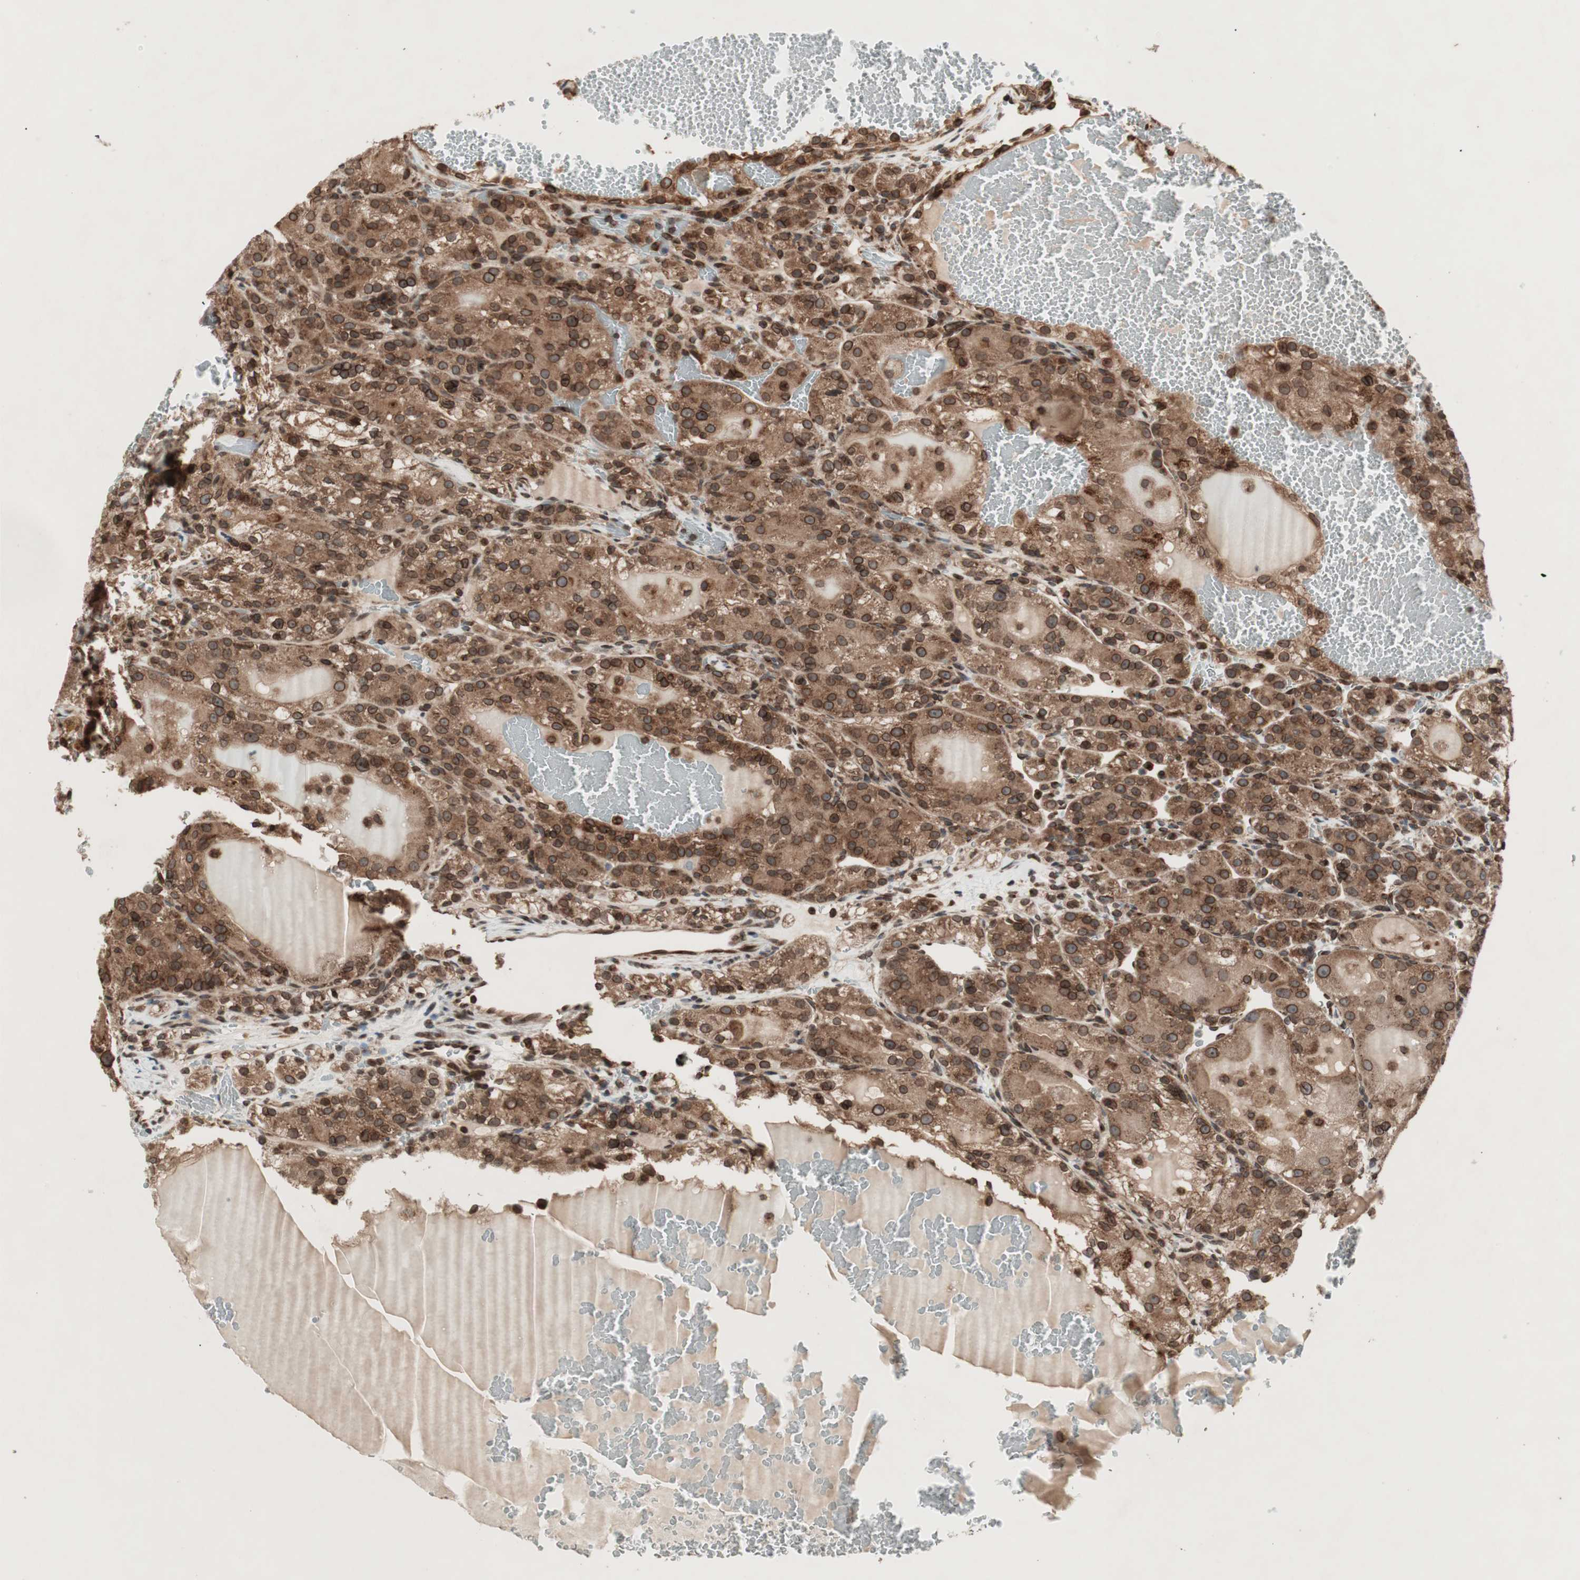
{"staining": {"intensity": "strong", "quantity": ">75%", "location": "cytoplasmic/membranous,nuclear"}, "tissue": "renal cancer", "cell_type": "Tumor cells", "image_type": "cancer", "snomed": [{"axis": "morphology", "description": "Normal tissue, NOS"}, {"axis": "morphology", "description": "Adenocarcinoma, NOS"}, {"axis": "topography", "description": "Kidney"}], "caption": "Protein expression analysis of renal adenocarcinoma demonstrates strong cytoplasmic/membranous and nuclear staining in approximately >75% of tumor cells.", "gene": "NUP62", "patient": {"sex": "male", "age": 61}}